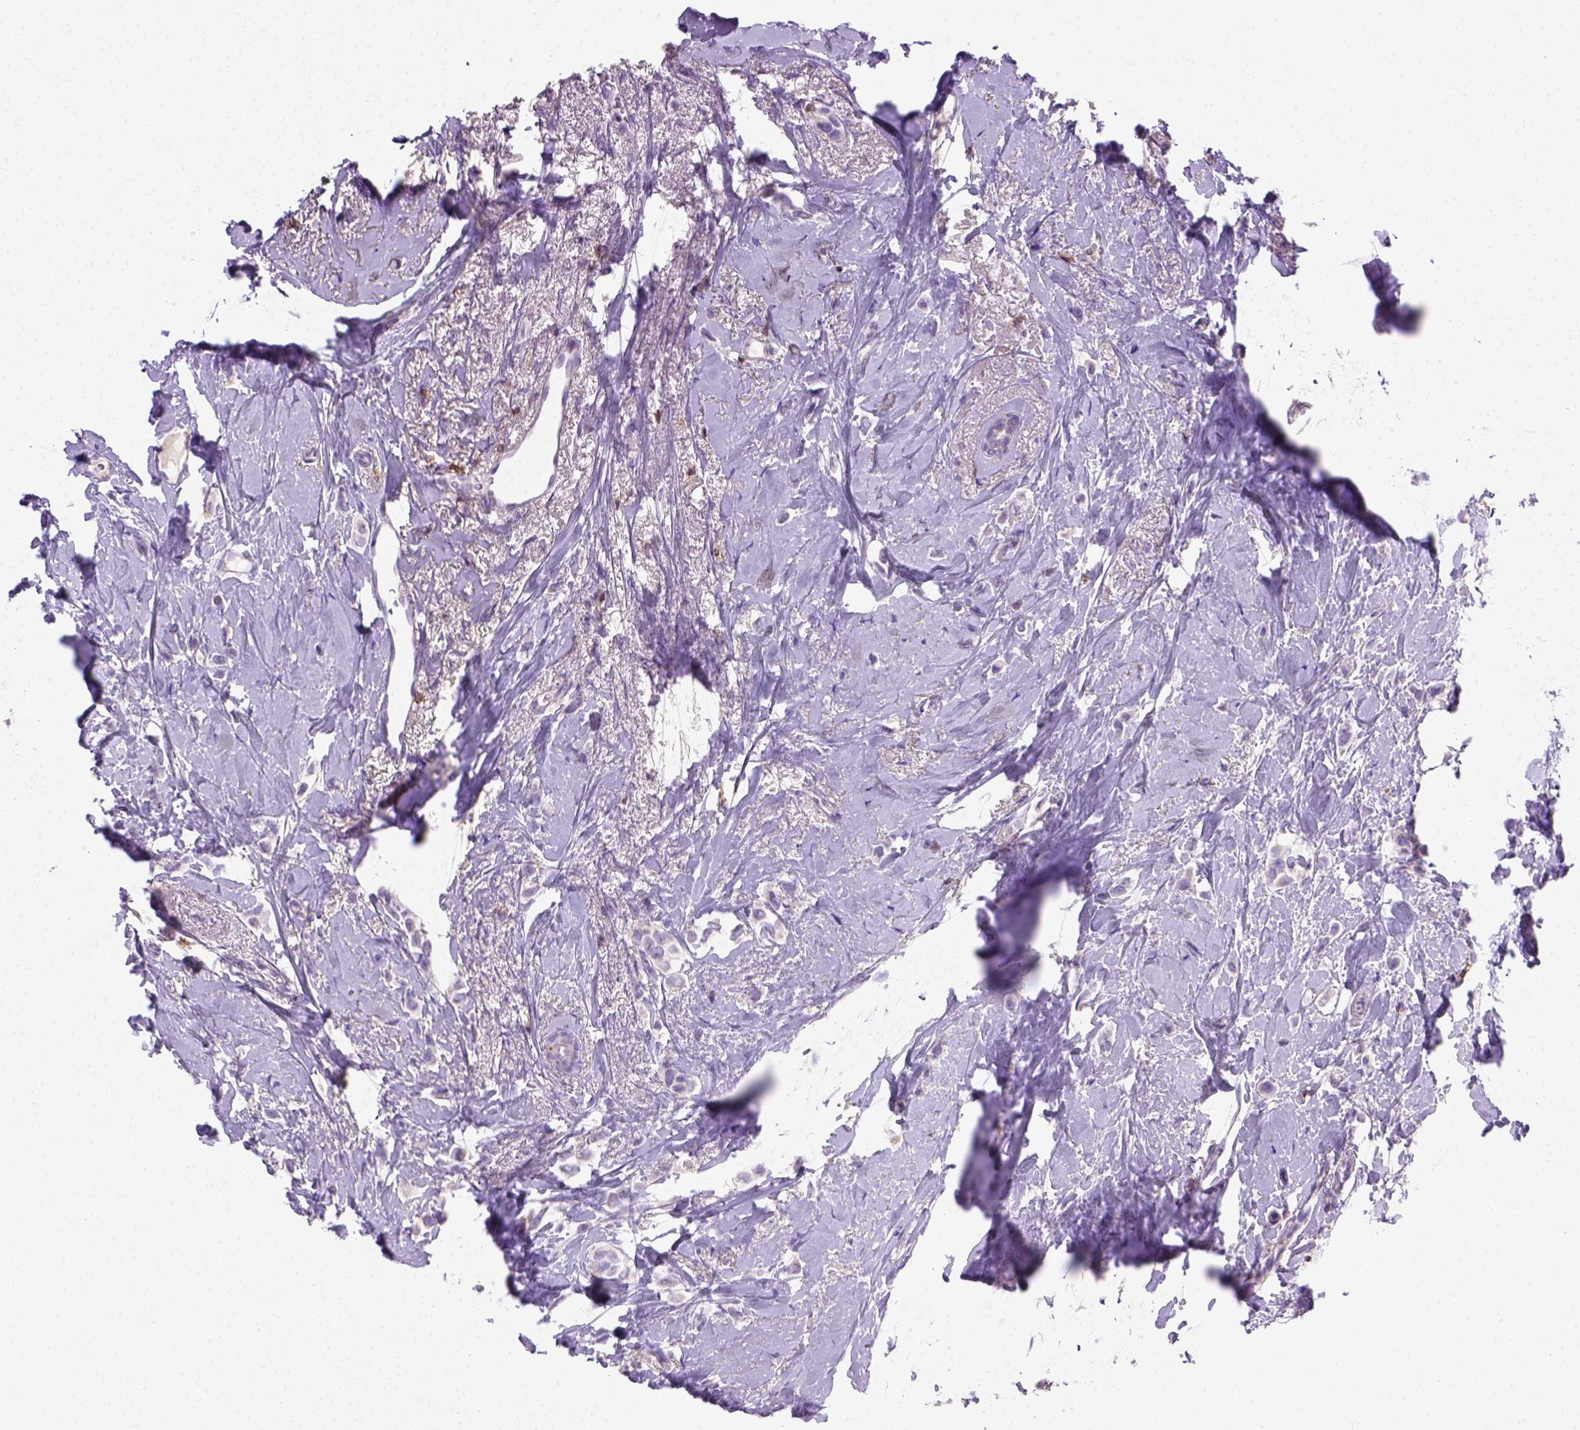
{"staining": {"intensity": "negative", "quantity": "none", "location": "none"}, "tissue": "breast cancer", "cell_type": "Tumor cells", "image_type": "cancer", "snomed": [{"axis": "morphology", "description": "Lobular carcinoma"}, {"axis": "topography", "description": "Breast"}], "caption": "The histopathology image demonstrates no significant staining in tumor cells of breast cancer (lobular carcinoma).", "gene": "CD3E", "patient": {"sex": "female", "age": 66}}